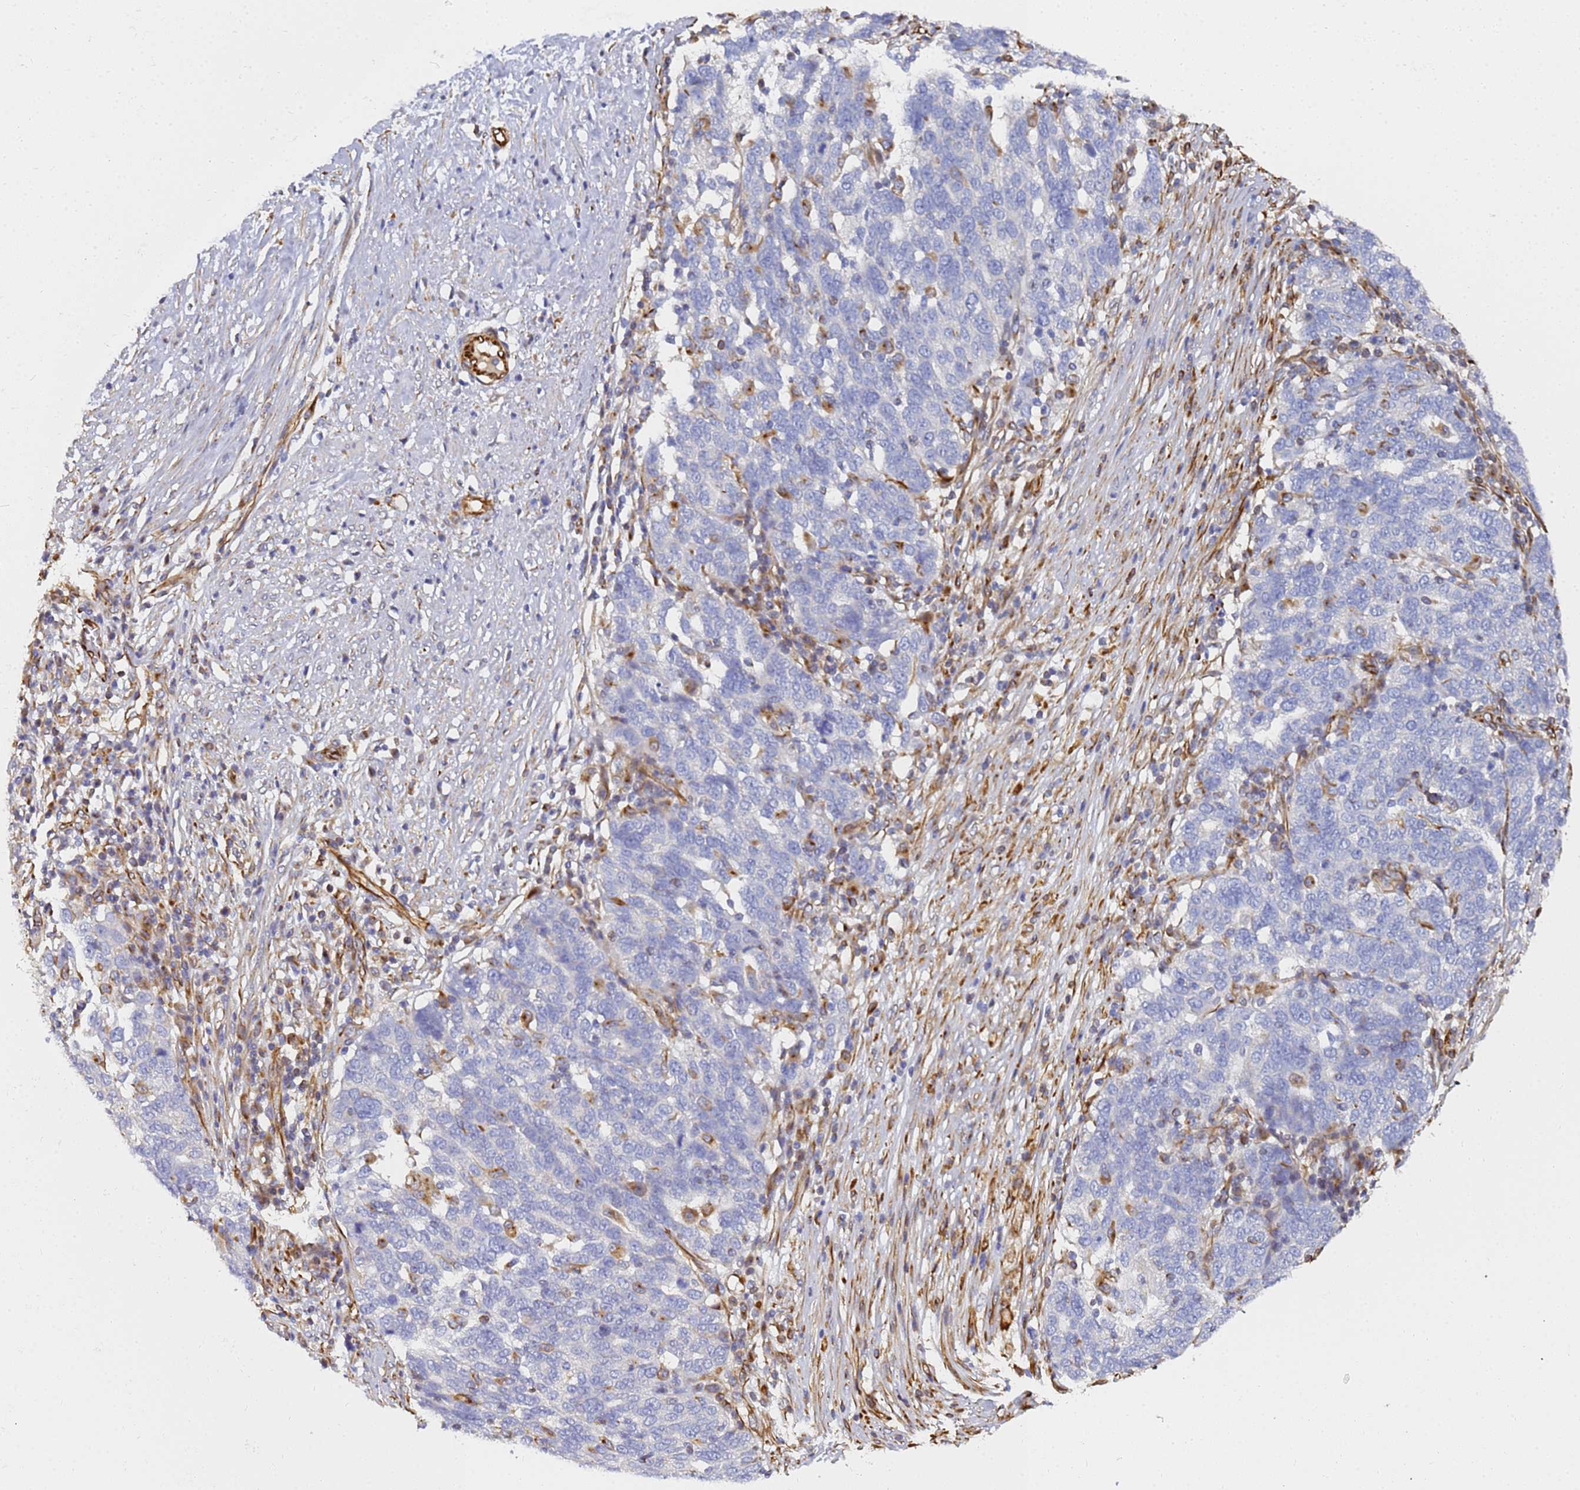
{"staining": {"intensity": "negative", "quantity": "none", "location": "none"}, "tissue": "ovarian cancer", "cell_type": "Tumor cells", "image_type": "cancer", "snomed": [{"axis": "morphology", "description": "Cystadenocarcinoma, serous, NOS"}, {"axis": "topography", "description": "Ovary"}], "caption": "Histopathology image shows no significant protein expression in tumor cells of serous cystadenocarcinoma (ovarian).", "gene": "SYT13", "patient": {"sex": "female", "age": 59}}